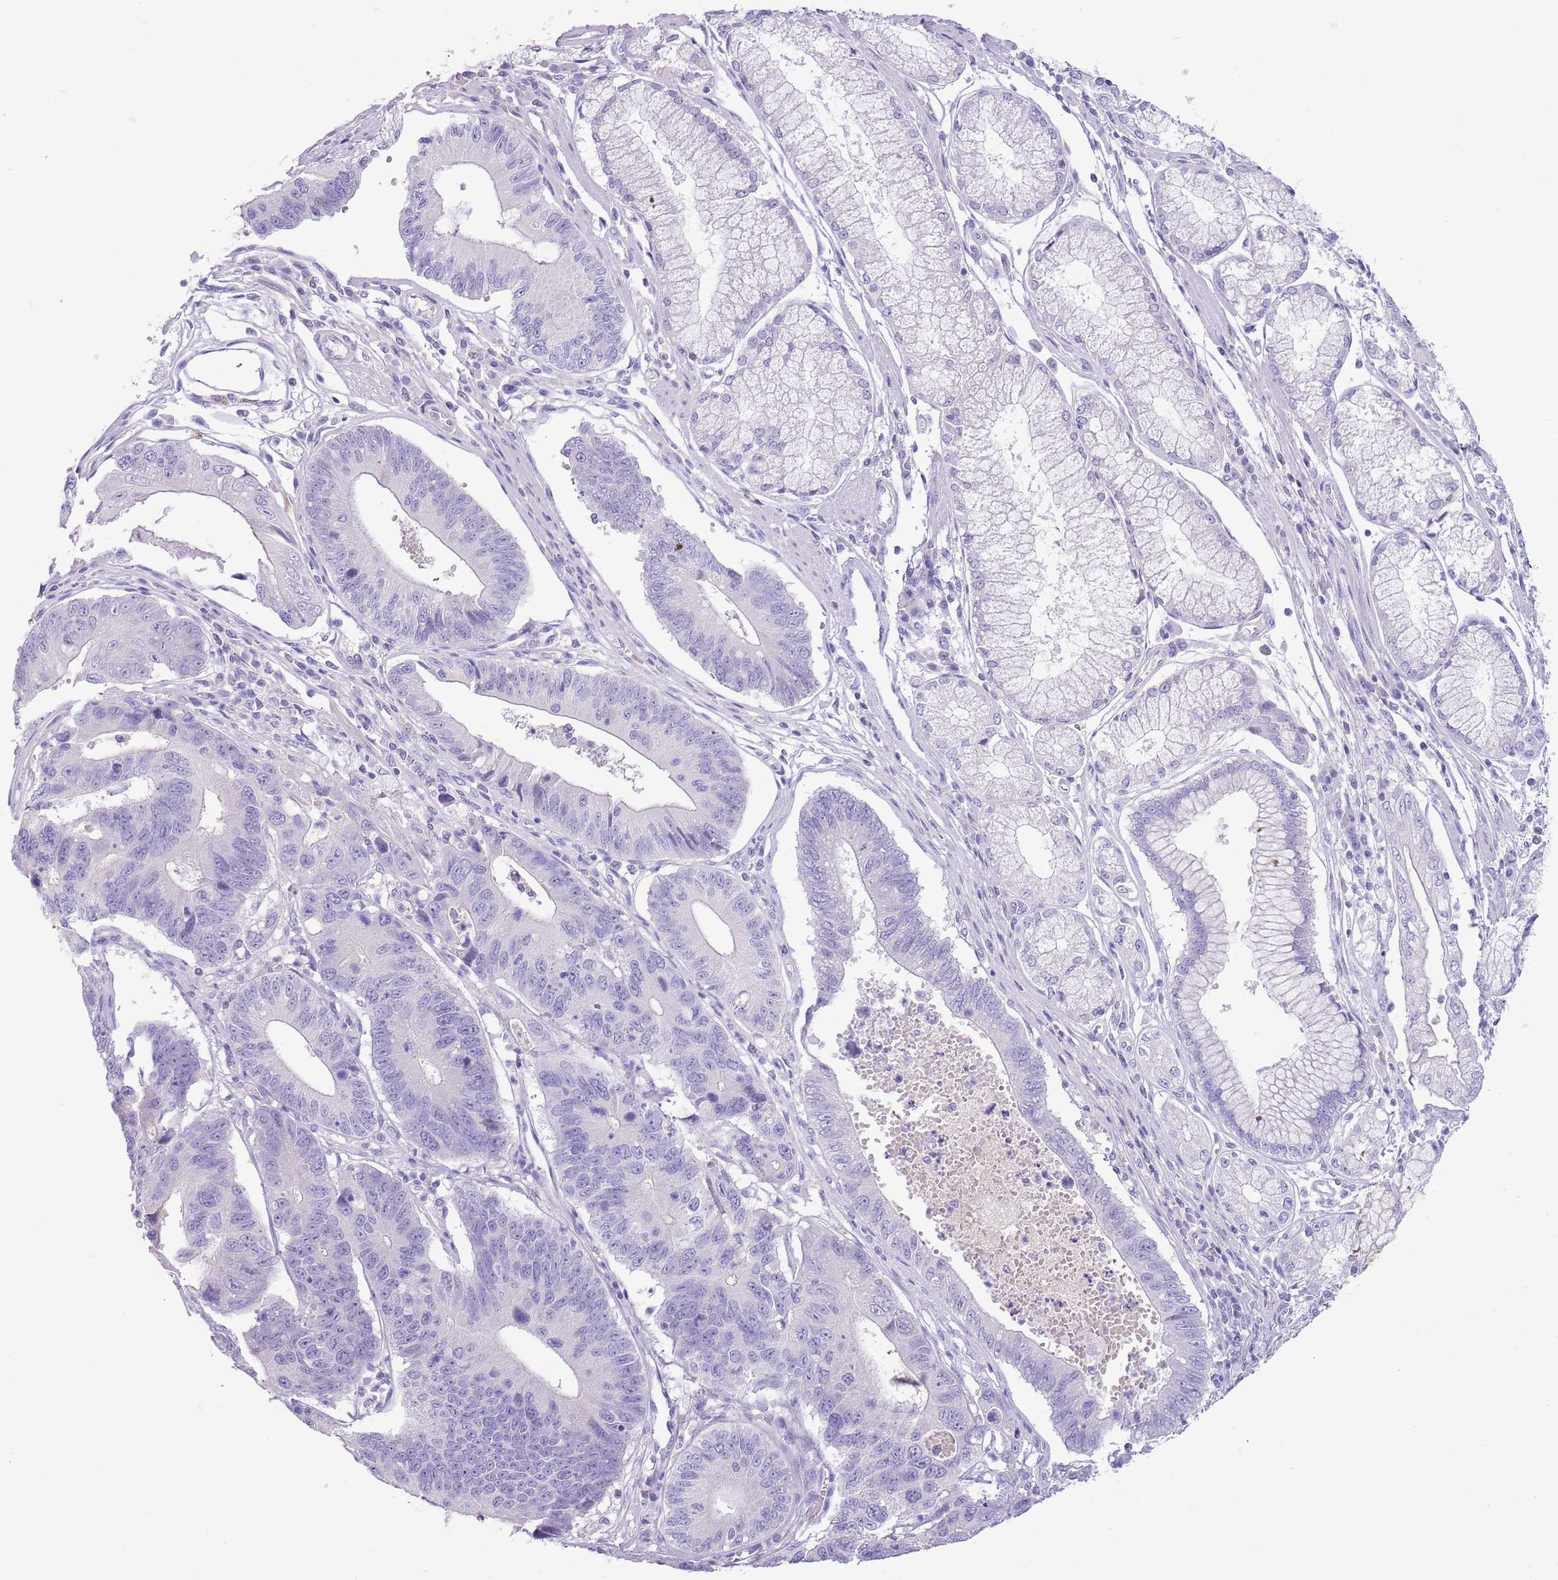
{"staining": {"intensity": "negative", "quantity": "none", "location": "none"}, "tissue": "stomach cancer", "cell_type": "Tumor cells", "image_type": "cancer", "snomed": [{"axis": "morphology", "description": "Adenocarcinoma, NOS"}, {"axis": "topography", "description": "Stomach"}], "caption": "This is an immunohistochemistry histopathology image of human adenocarcinoma (stomach). There is no expression in tumor cells.", "gene": "TOX2", "patient": {"sex": "male", "age": 59}}